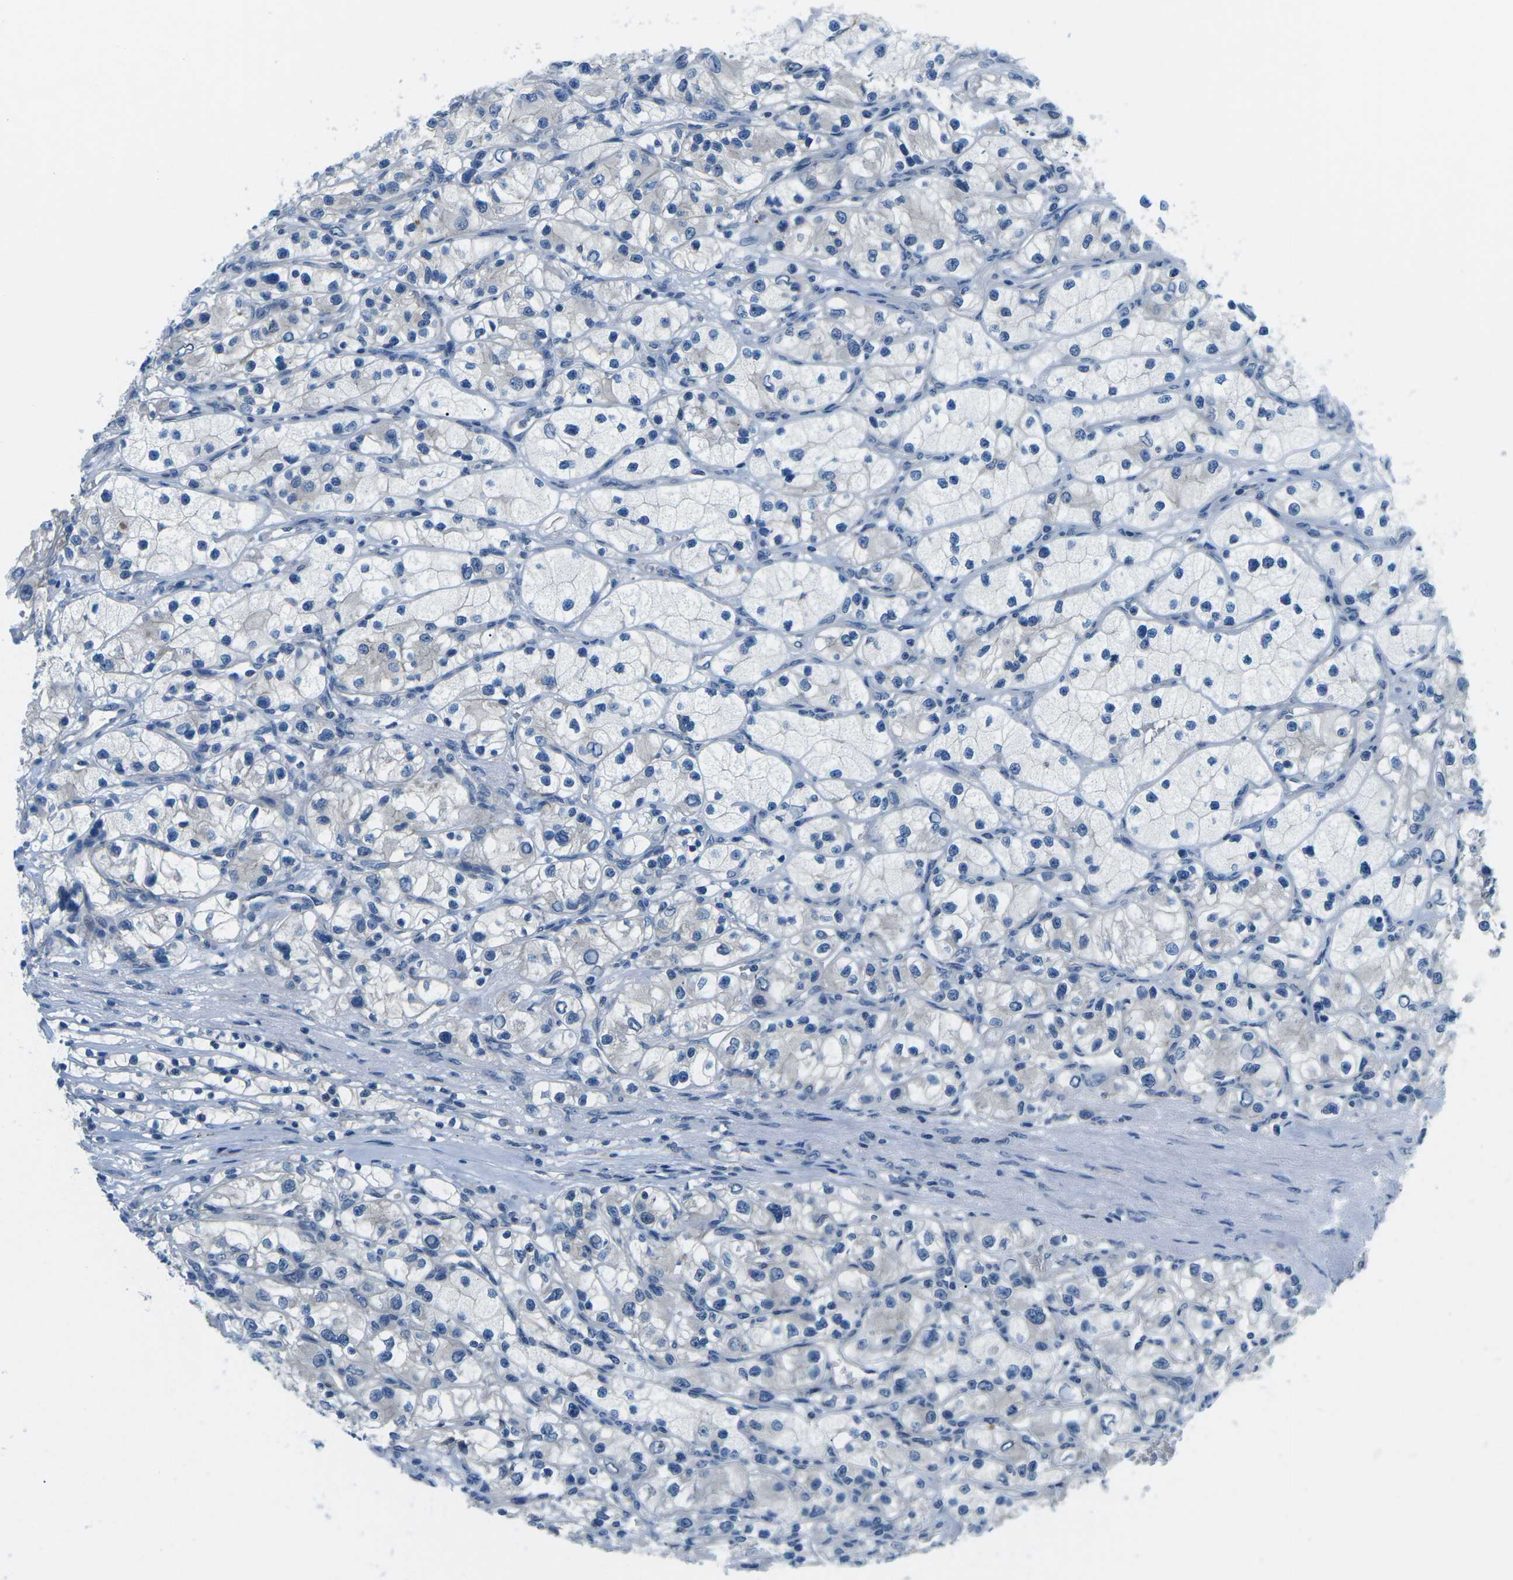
{"staining": {"intensity": "negative", "quantity": "none", "location": "none"}, "tissue": "renal cancer", "cell_type": "Tumor cells", "image_type": "cancer", "snomed": [{"axis": "morphology", "description": "Adenocarcinoma, NOS"}, {"axis": "topography", "description": "Kidney"}], "caption": "A high-resolution image shows immunohistochemistry staining of renal cancer (adenocarcinoma), which displays no significant positivity in tumor cells.", "gene": "CTNND1", "patient": {"sex": "female", "age": 57}}